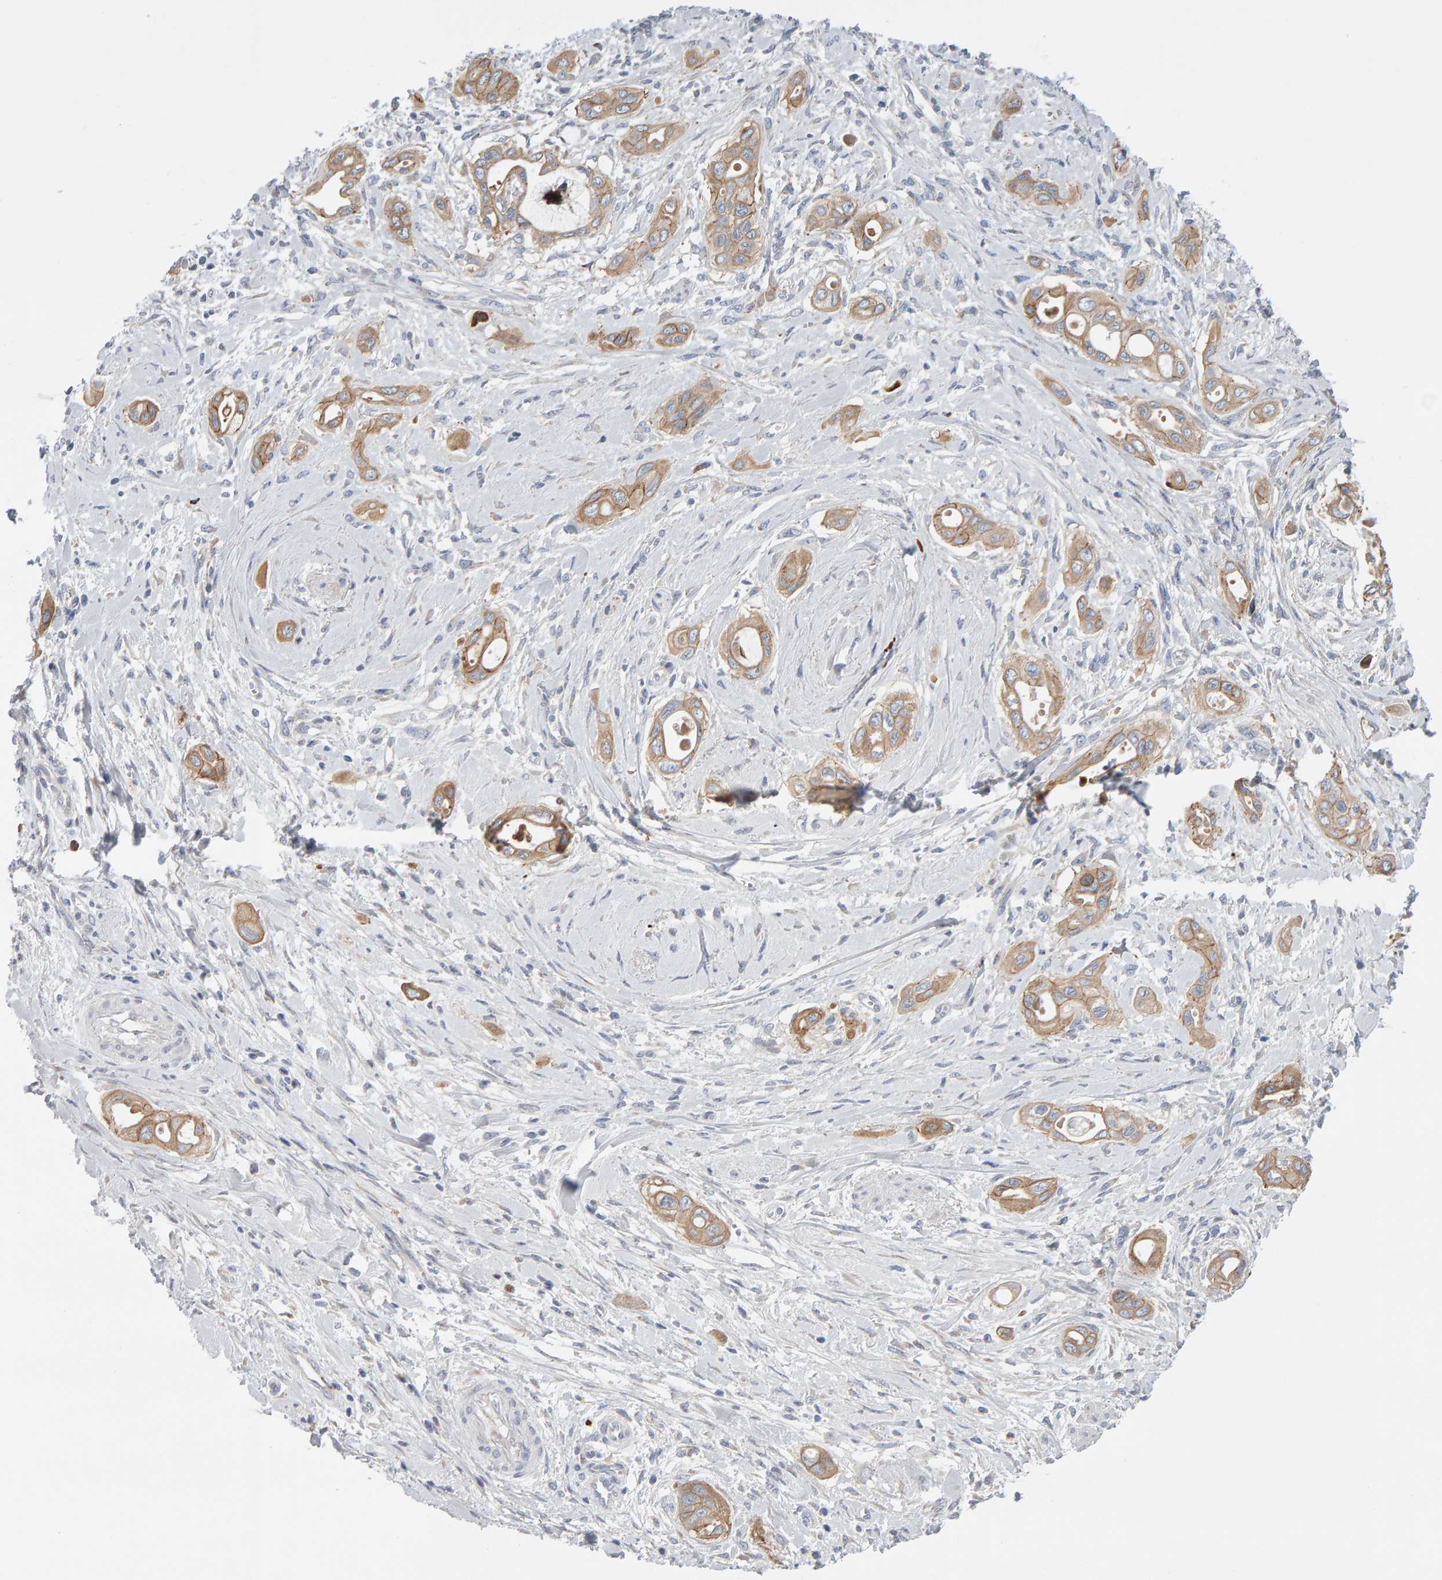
{"staining": {"intensity": "moderate", "quantity": ">75%", "location": "cytoplasmic/membranous"}, "tissue": "pancreatic cancer", "cell_type": "Tumor cells", "image_type": "cancer", "snomed": [{"axis": "morphology", "description": "Adenocarcinoma, NOS"}, {"axis": "topography", "description": "Pancreas"}], "caption": "Immunohistochemical staining of adenocarcinoma (pancreatic) shows moderate cytoplasmic/membranous protein expression in about >75% of tumor cells.", "gene": "ENGASE", "patient": {"sex": "male", "age": 59}}